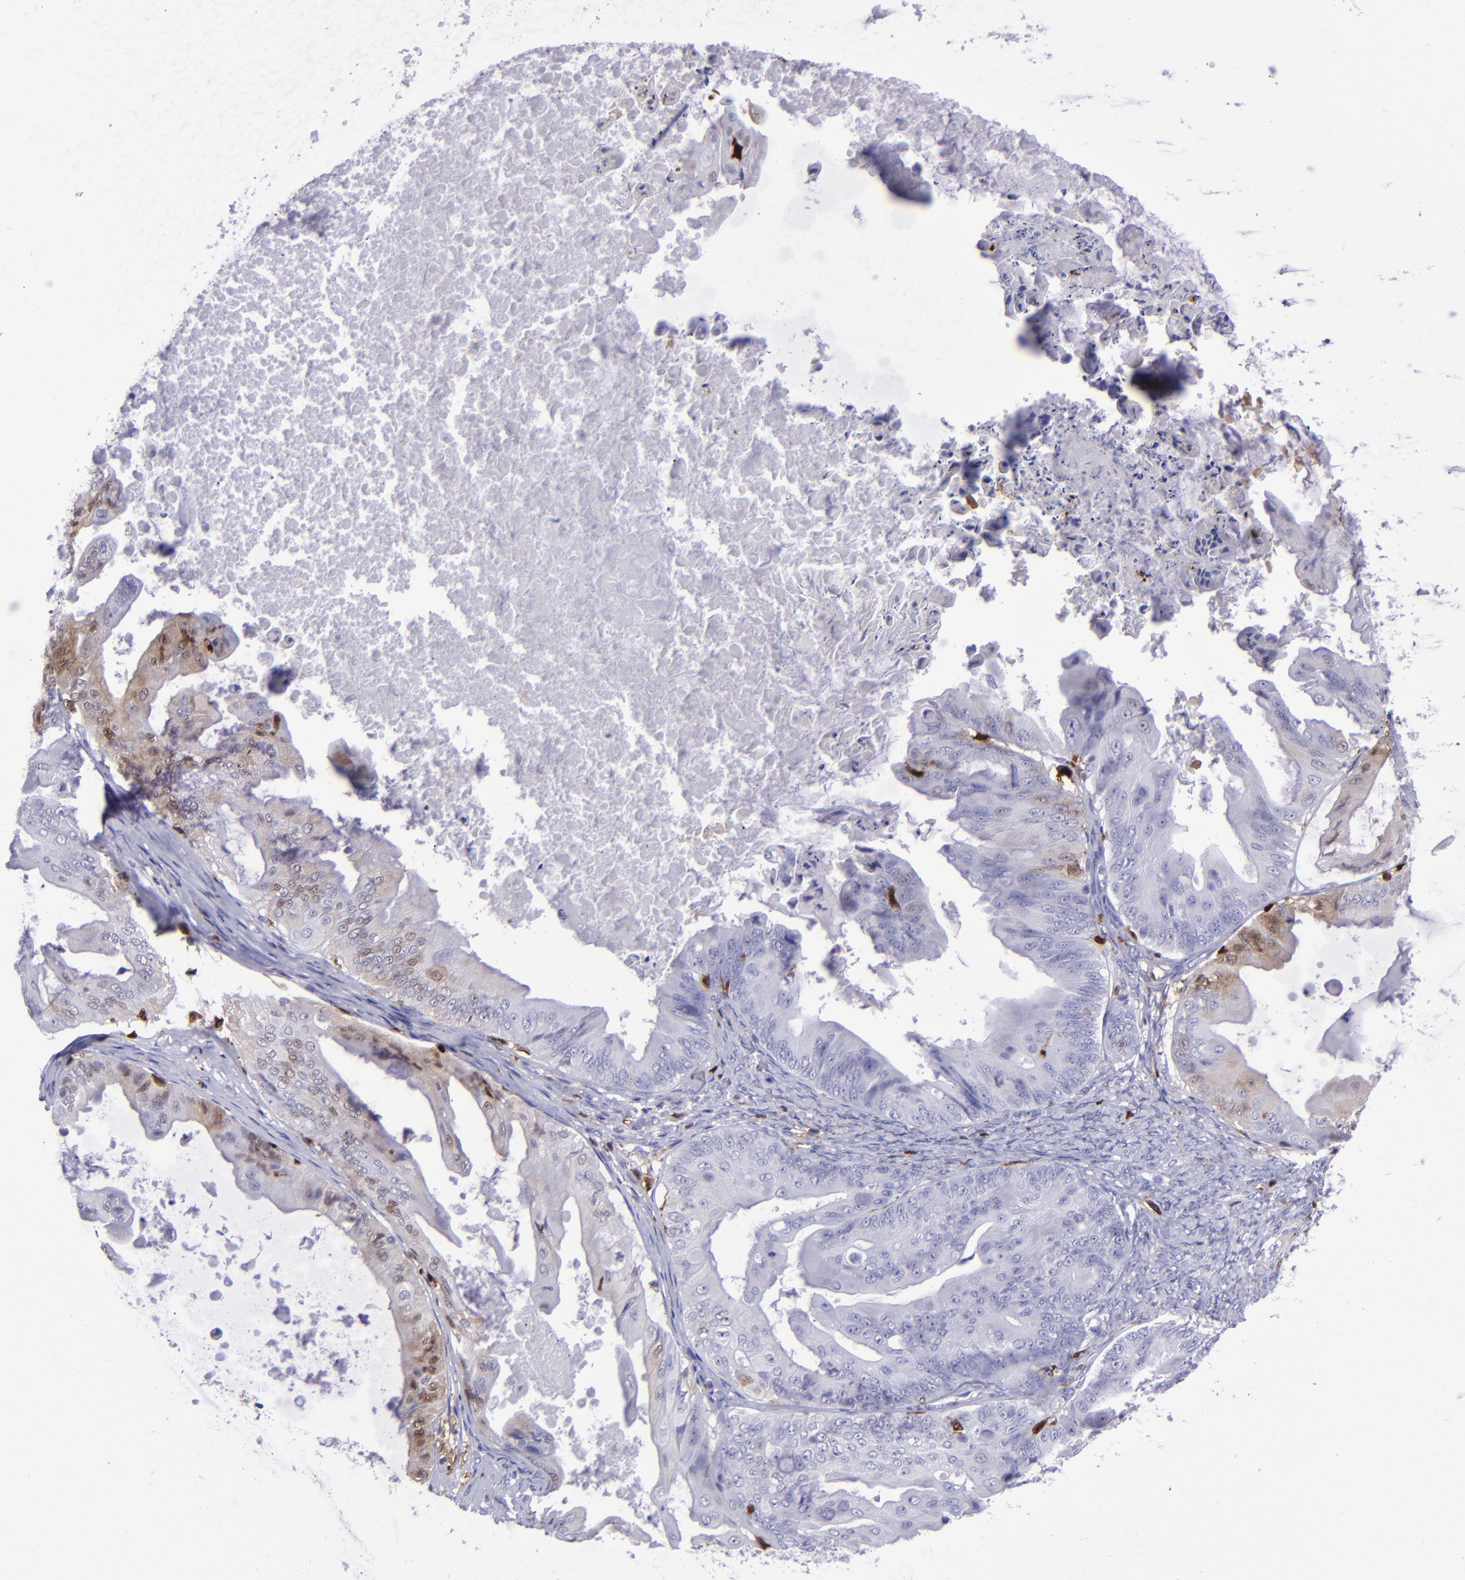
{"staining": {"intensity": "moderate", "quantity": "<25%", "location": "cytoplasmic/membranous,nuclear"}, "tissue": "ovarian cancer", "cell_type": "Tumor cells", "image_type": "cancer", "snomed": [{"axis": "morphology", "description": "Cystadenocarcinoma, mucinous, NOS"}, {"axis": "topography", "description": "Ovary"}], "caption": "Approximately <25% of tumor cells in human ovarian cancer display moderate cytoplasmic/membranous and nuclear protein expression as visualized by brown immunohistochemical staining.", "gene": "TYMP", "patient": {"sex": "female", "age": 37}}